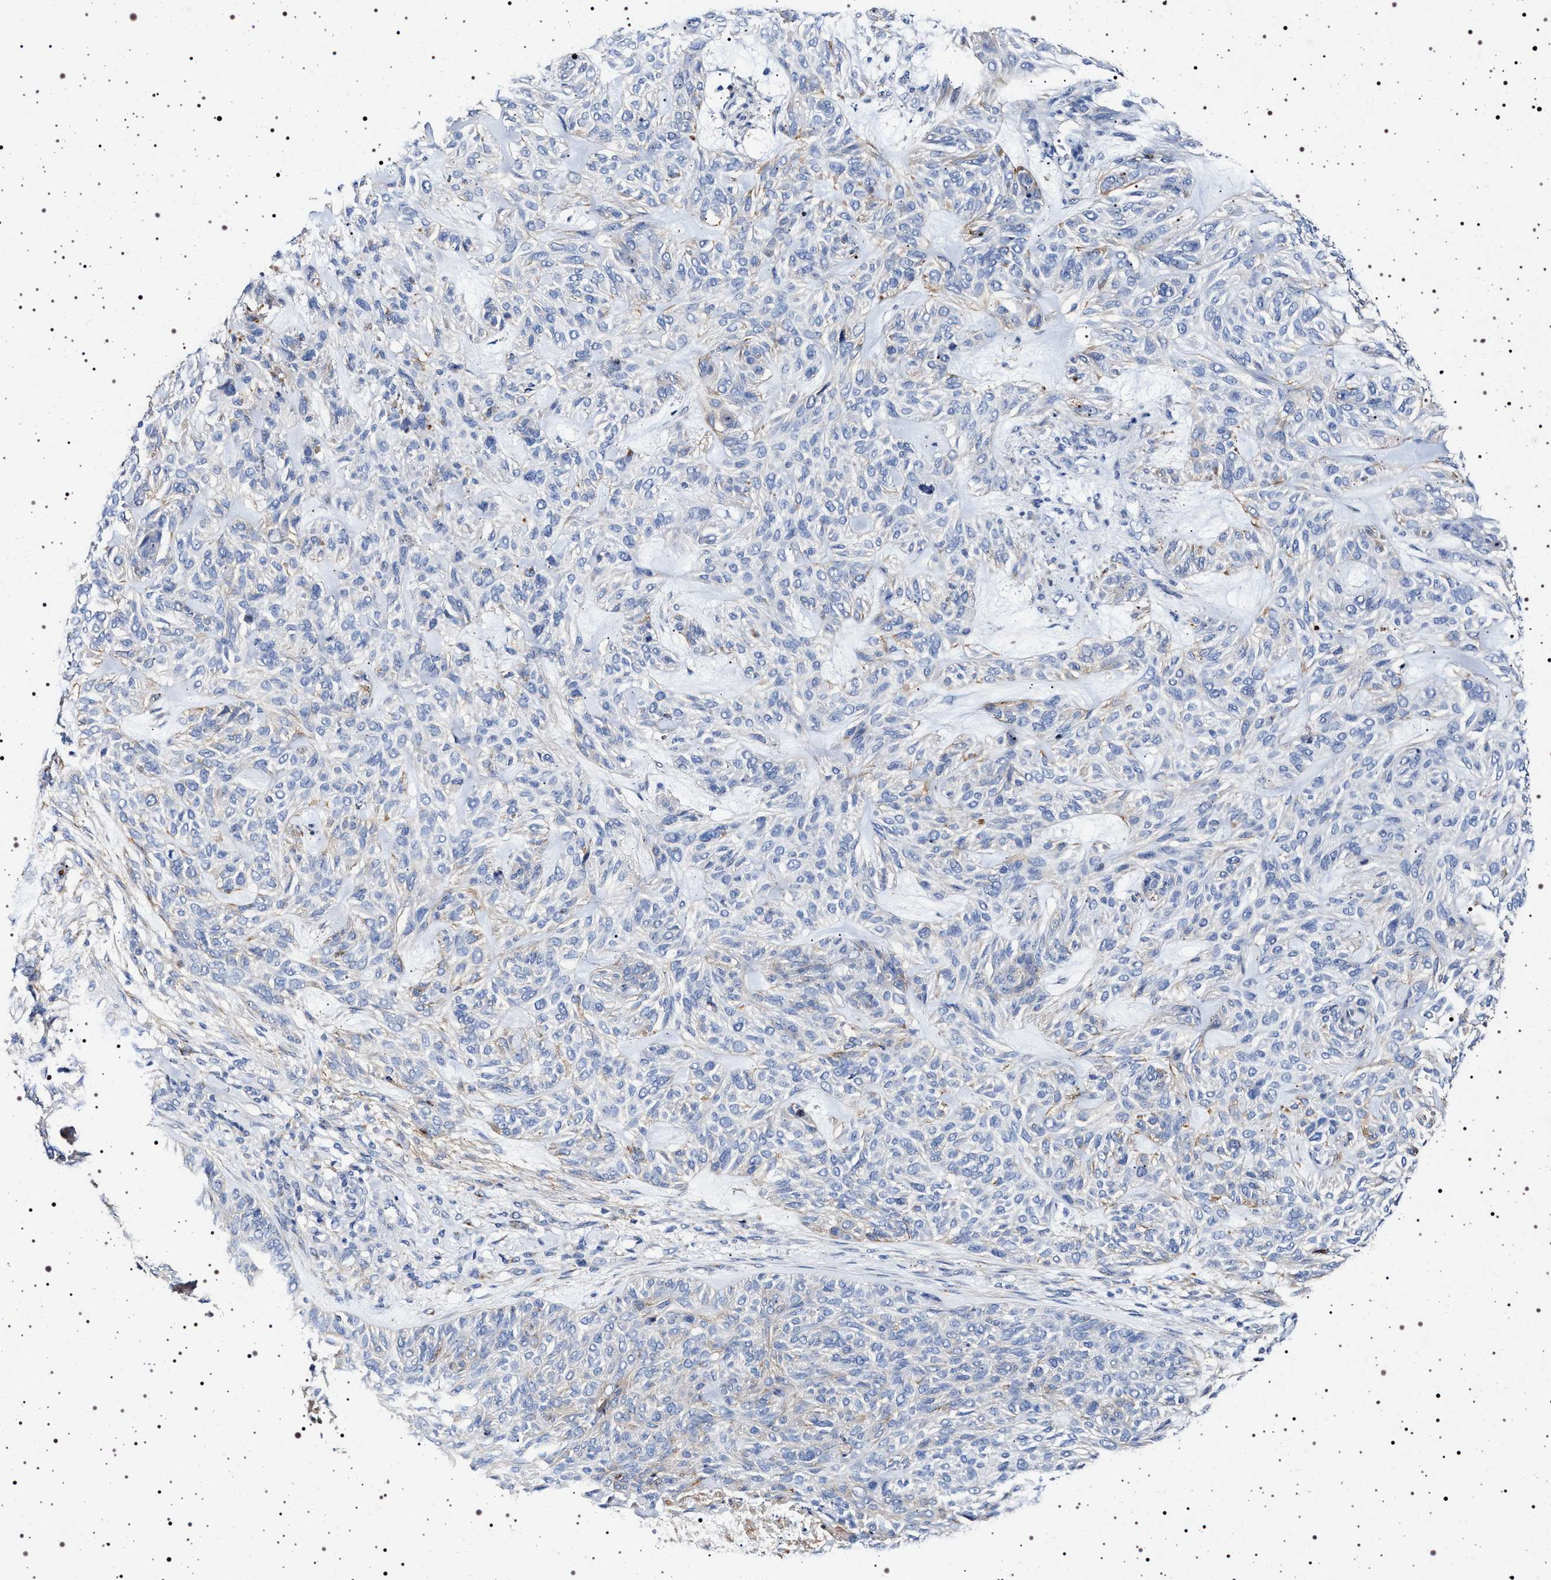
{"staining": {"intensity": "negative", "quantity": "none", "location": "none"}, "tissue": "skin cancer", "cell_type": "Tumor cells", "image_type": "cancer", "snomed": [{"axis": "morphology", "description": "Basal cell carcinoma"}, {"axis": "topography", "description": "Skin"}], "caption": "A high-resolution micrograph shows immunohistochemistry (IHC) staining of skin cancer (basal cell carcinoma), which displays no significant expression in tumor cells. (Stains: DAB immunohistochemistry with hematoxylin counter stain, Microscopy: brightfield microscopy at high magnification).", "gene": "NAALADL2", "patient": {"sex": "male", "age": 55}}